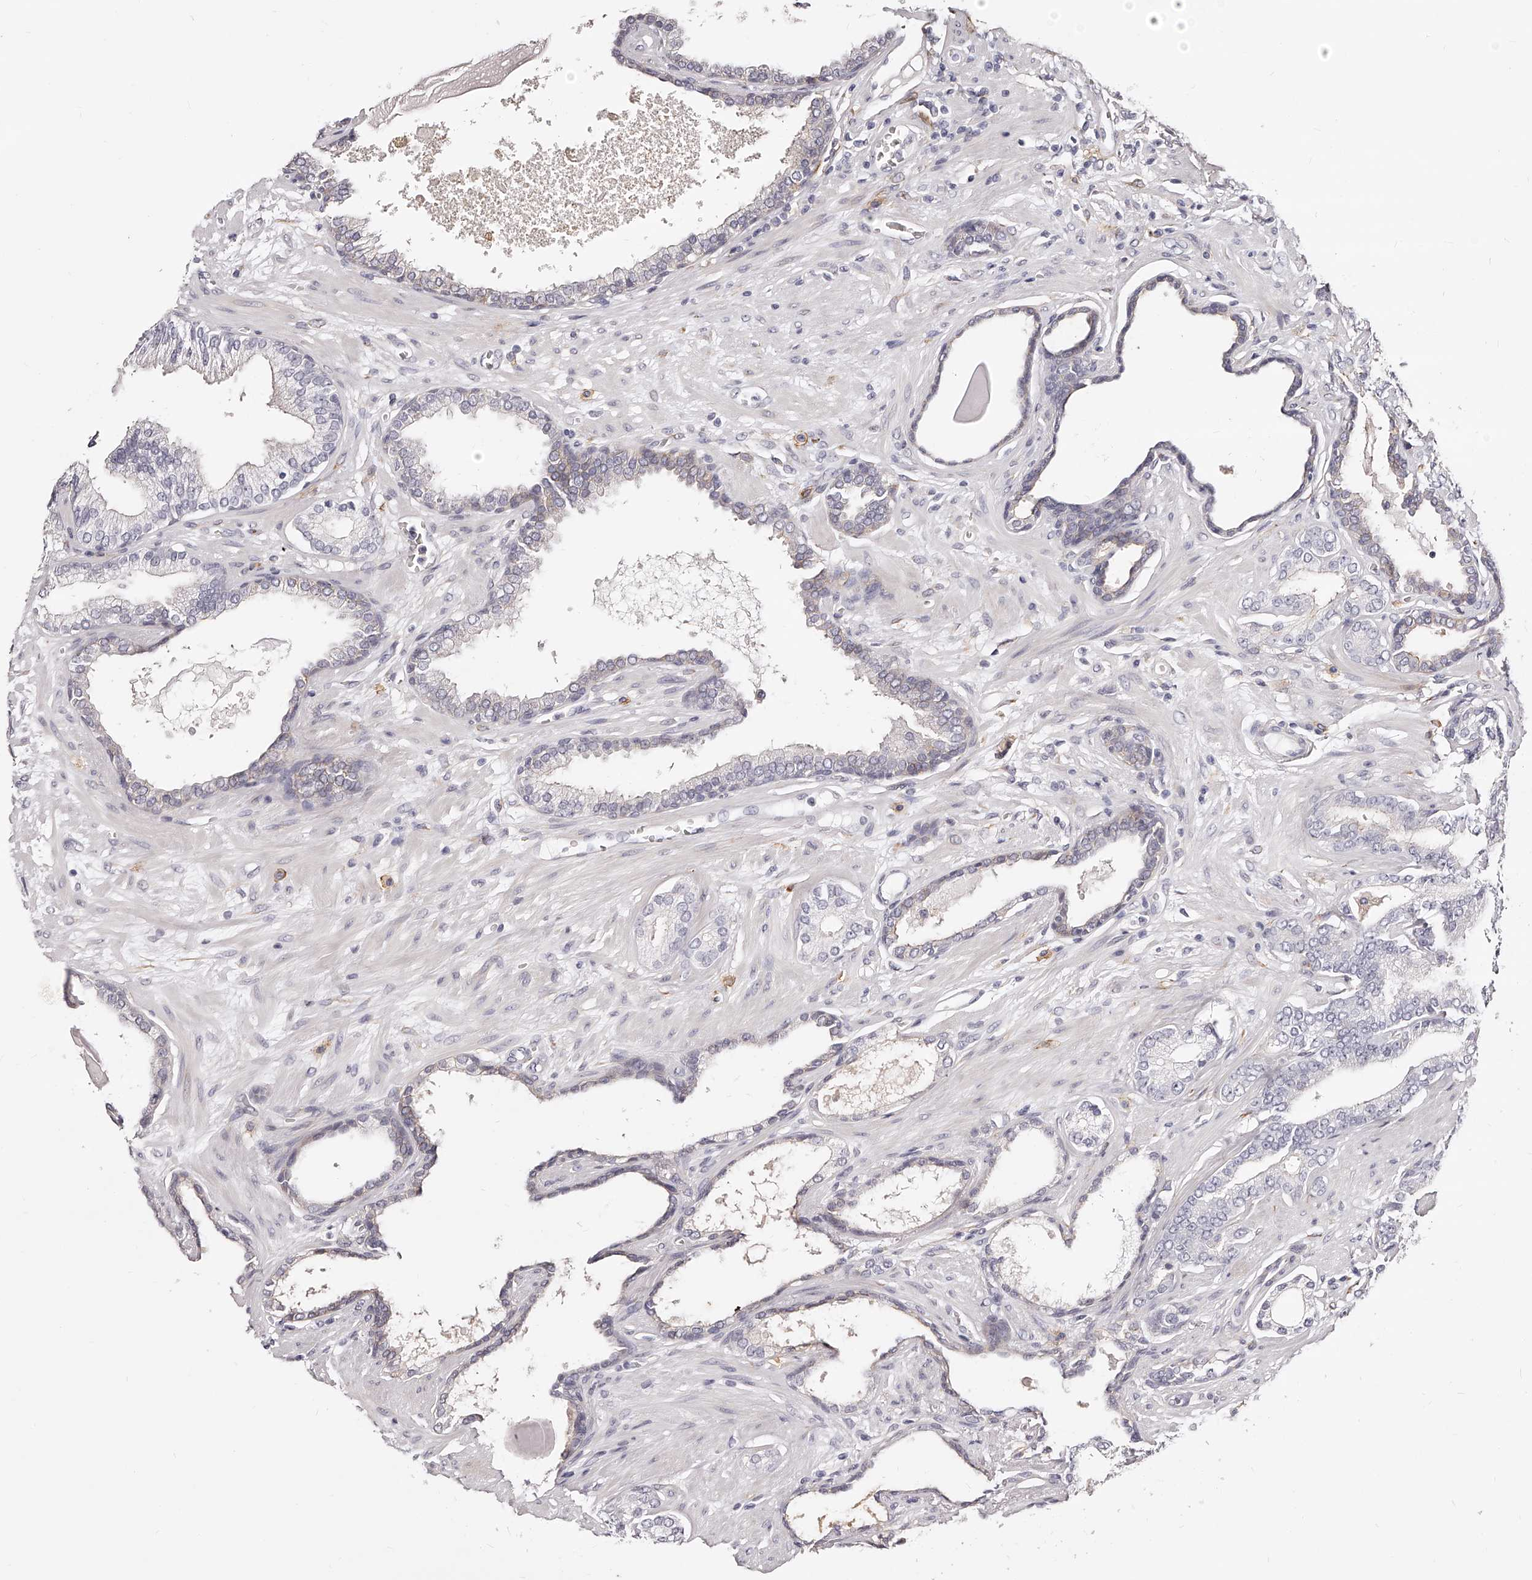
{"staining": {"intensity": "negative", "quantity": "none", "location": "none"}, "tissue": "prostate cancer", "cell_type": "Tumor cells", "image_type": "cancer", "snomed": [{"axis": "morphology", "description": "Adenocarcinoma, Low grade"}, {"axis": "topography", "description": "Prostate"}], "caption": "This is an immunohistochemistry image of human prostate low-grade adenocarcinoma. There is no expression in tumor cells.", "gene": "CD82", "patient": {"sex": "male", "age": 70}}